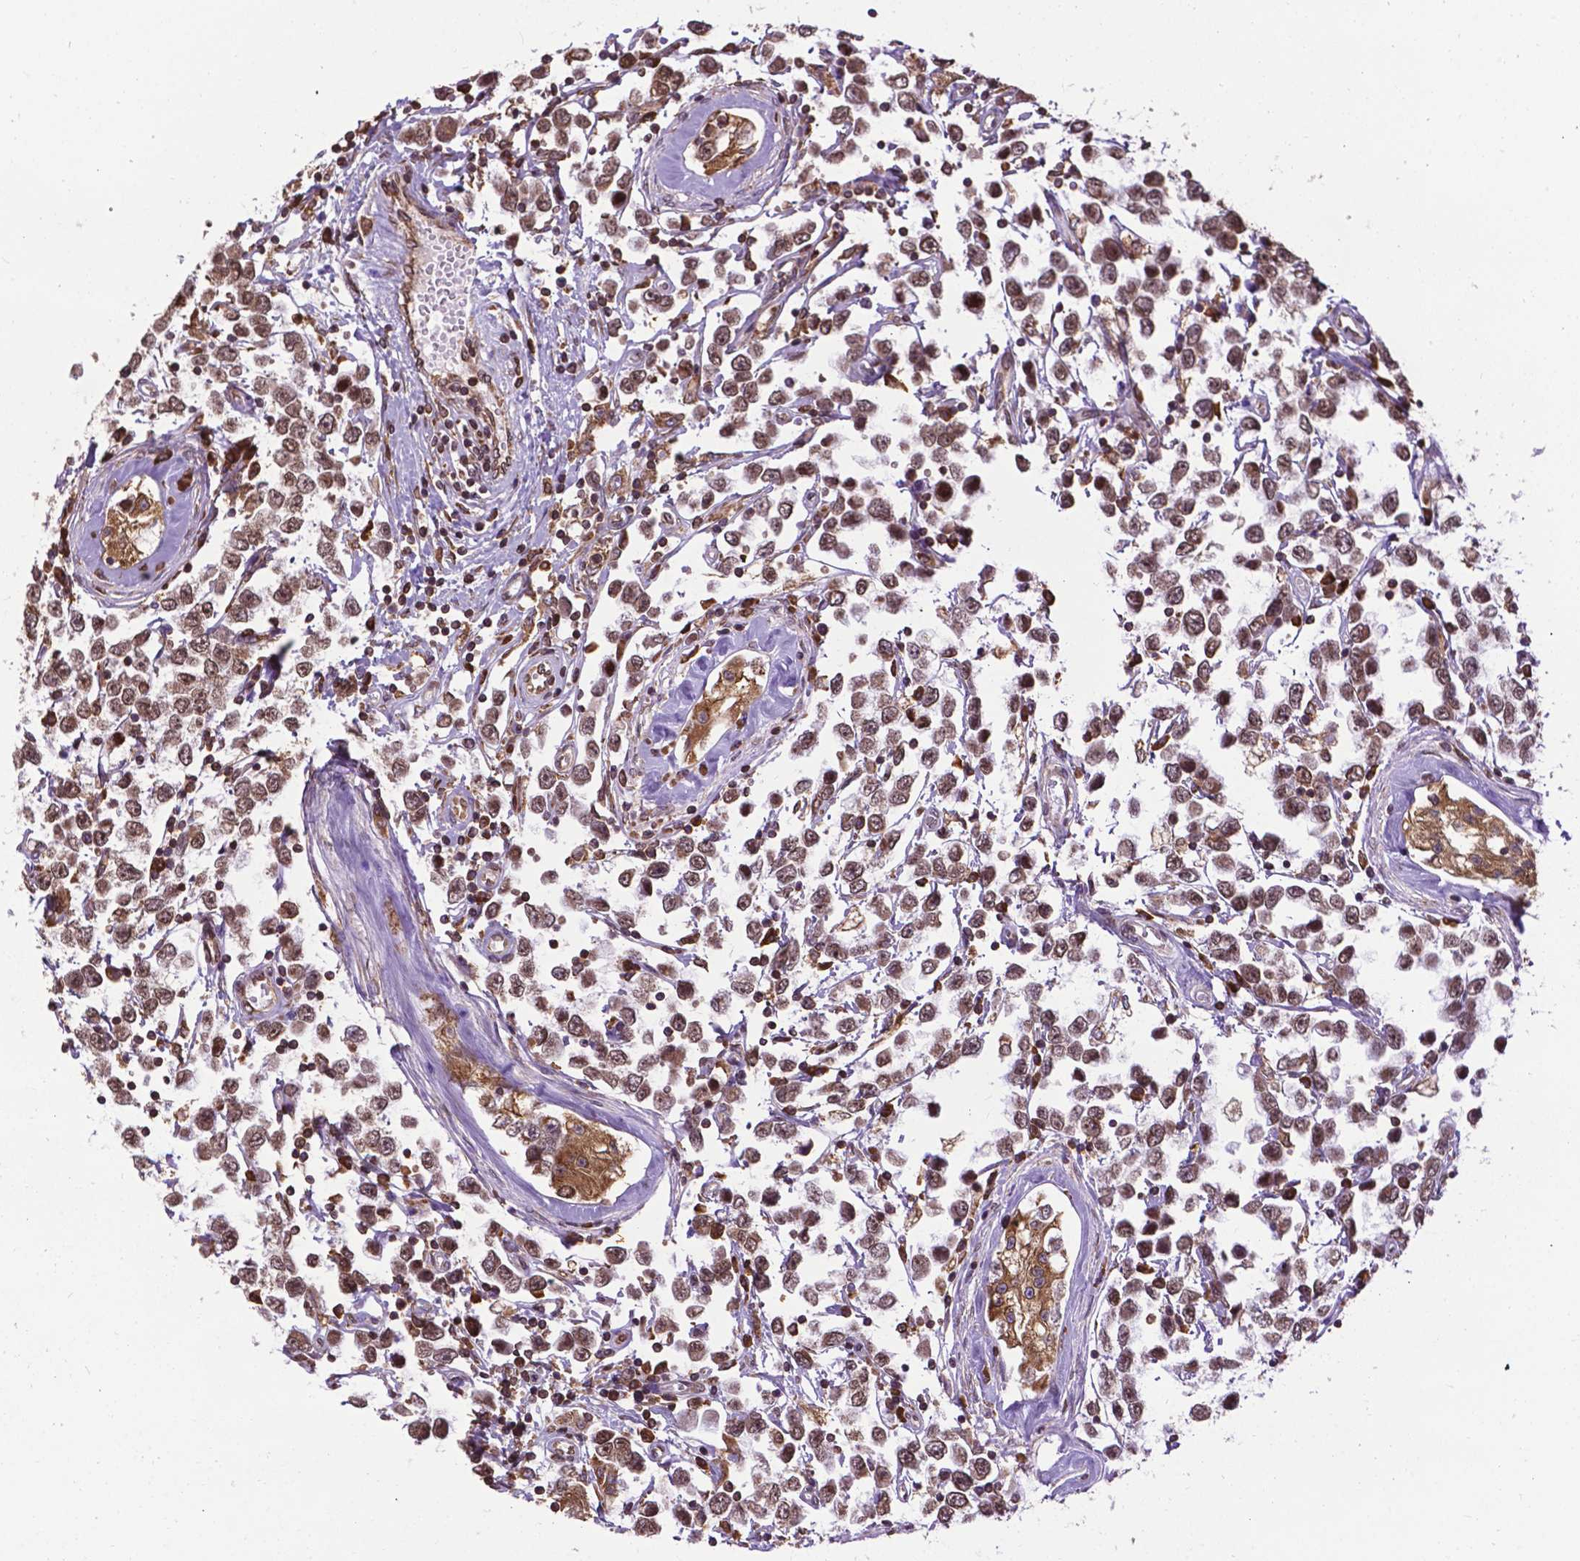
{"staining": {"intensity": "moderate", "quantity": ">75%", "location": "cytoplasmic/membranous"}, "tissue": "testis cancer", "cell_type": "Tumor cells", "image_type": "cancer", "snomed": [{"axis": "morphology", "description": "Seminoma, NOS"}, {"axis": "topography", "description": "Testis"}], "caption": "Testis cancer tissue displays moderate cytoplasmic/membranous positivity in approximately >75% of tumor cells, visualized by immunohistochemistry. (DAB = brown stain, brightfield microscopy at high magnification).", "gene": "GANAB", "patient": {"sex": "male", "age": 34}}